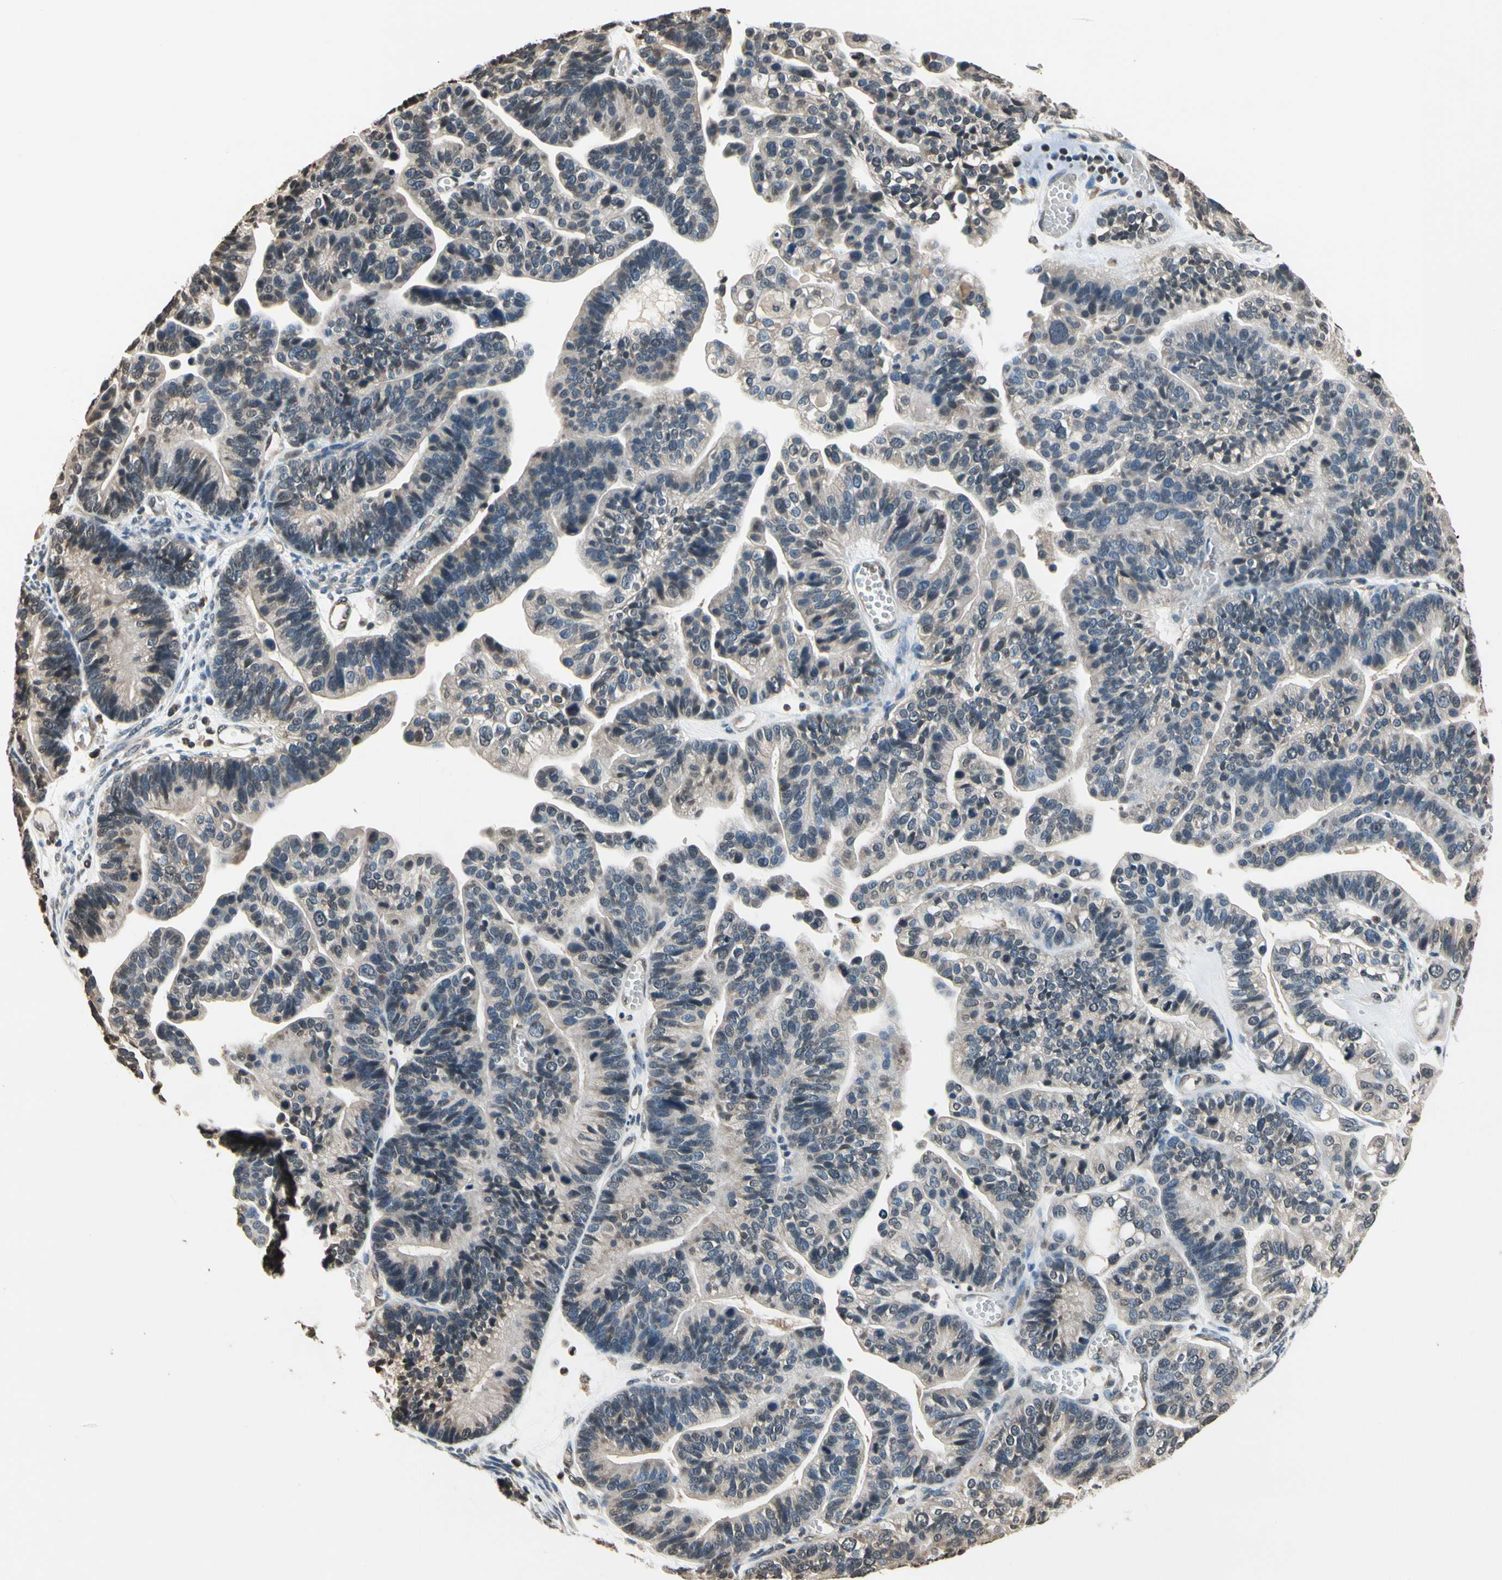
{"staining": {"intensity": "weak", "quantity": ">75%", "location": "cytoplasmic/membranous"}, "tissue": "ovarian cancer", "cell_type": "Tumor cells", "image_type": "cancer", "snomed": [{"axis": "morphology", "description": "Cystadenocarcinoma, serous, NOS"}, {"axis": "topography", "description": "Ovary"}], "caption": "Immunohistochemistry of human ovarian cancer demonstrates low levels of weak cytoplasmic/membranous expression in about >75% of tumor cells.", "gene": "GCLC", "patient": {"sex": "female", "age": 56}}